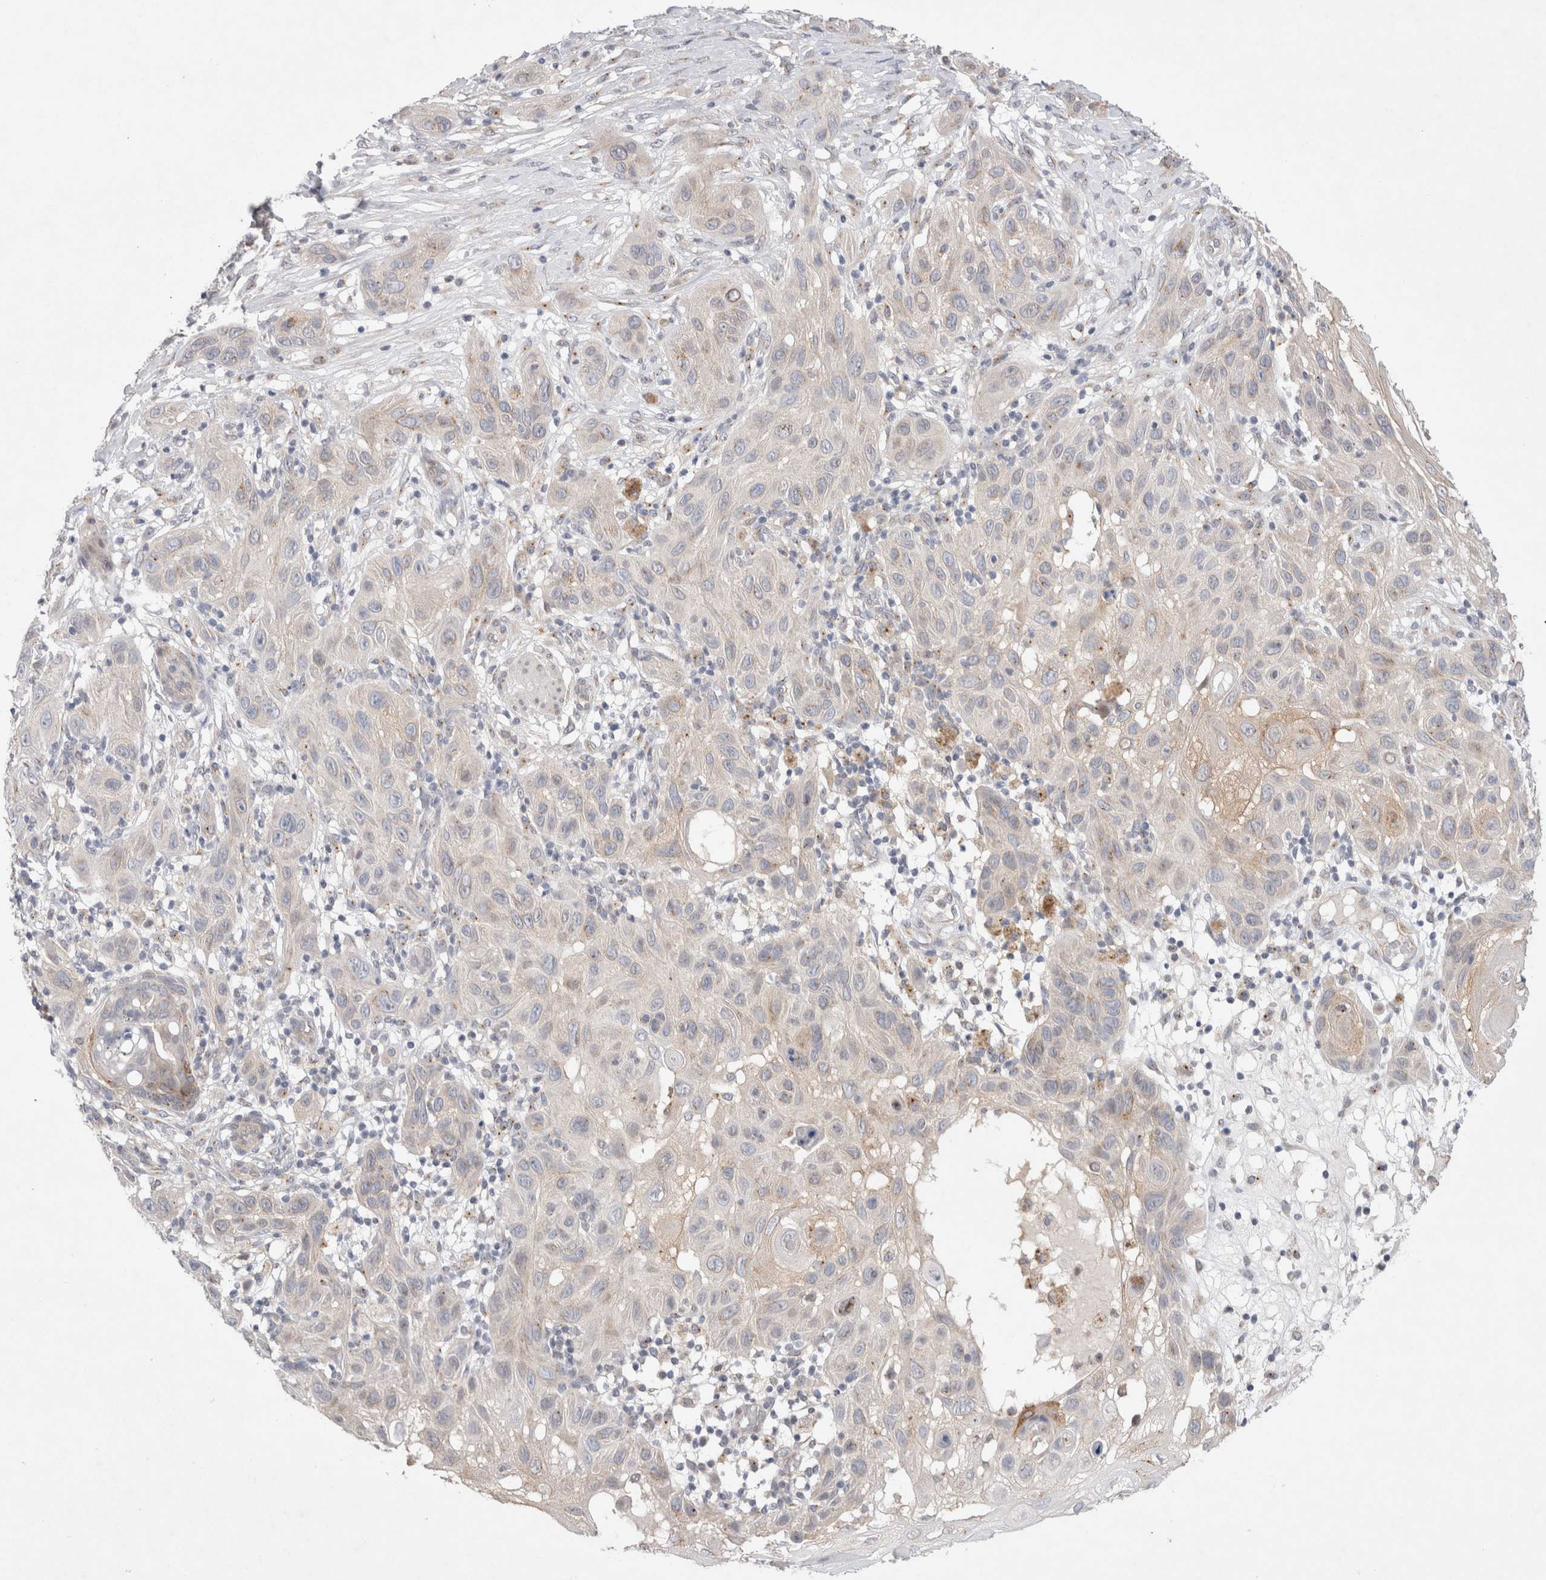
{"staining": {"intensity": "weak", "quantity": "25%-75%", "location": "cytoplasmic/membranous"}, "tissue": "skin cancer", "cell_type": "Tumor cells", "image_type": "cancer", "snomed": [{"axis": "morphology", "description": "Squamous cell carcinoma, NOS"}, {"axis": "topography", "description": "Skin"}], "caption": "Protein expression analysis of human squamous cell carcinoma (skin) reveals weak cytoplasmic/membranous expression in about 25%-75% of tumor cells.", "gene": "BICD2", "patient": {"sex": "female", "age": 96}}